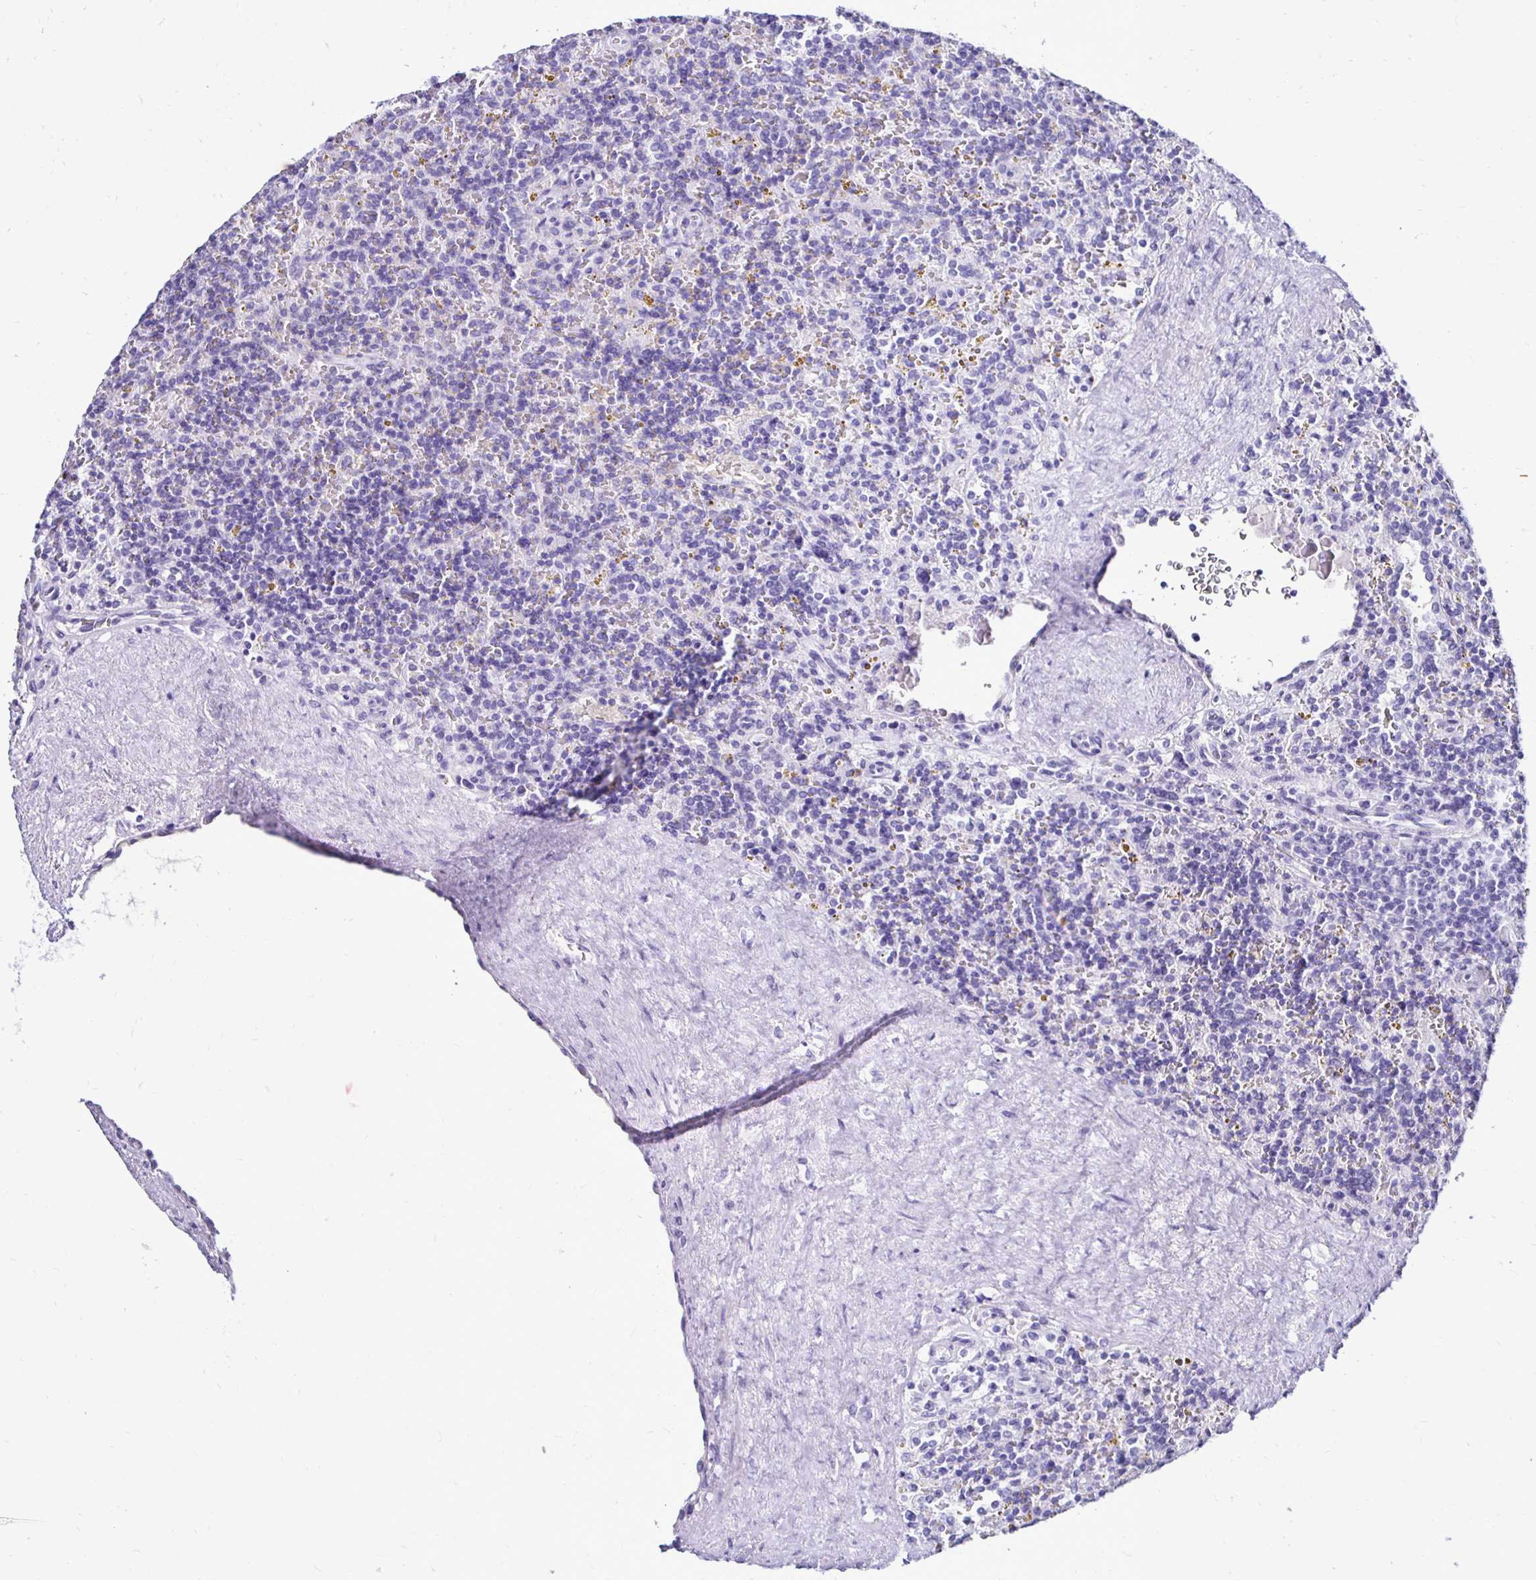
{"staining": {"intensity": "negative", "quantity": "none", "location": "none"}, "tissue": "lymphoma", "cell_type": "Tumor cells", "image_type": "cancer", "snomed": [{"axis": "morphology", "description": "Malignant lymphoma, non-Hodgkin's type, Low grade"}, {"axis": "topography", "description": "Spleen"}], "caption": "DAB immunohistochemical staining of human lymphoma shows no significant positivity in tumor cells. Brightfield microscopy of IHC stained with DAB (brown) and hematoxylin (blue), captured at high magnification.", "gene": "CST5", "patient": {"sex": "male", "age": 67}}